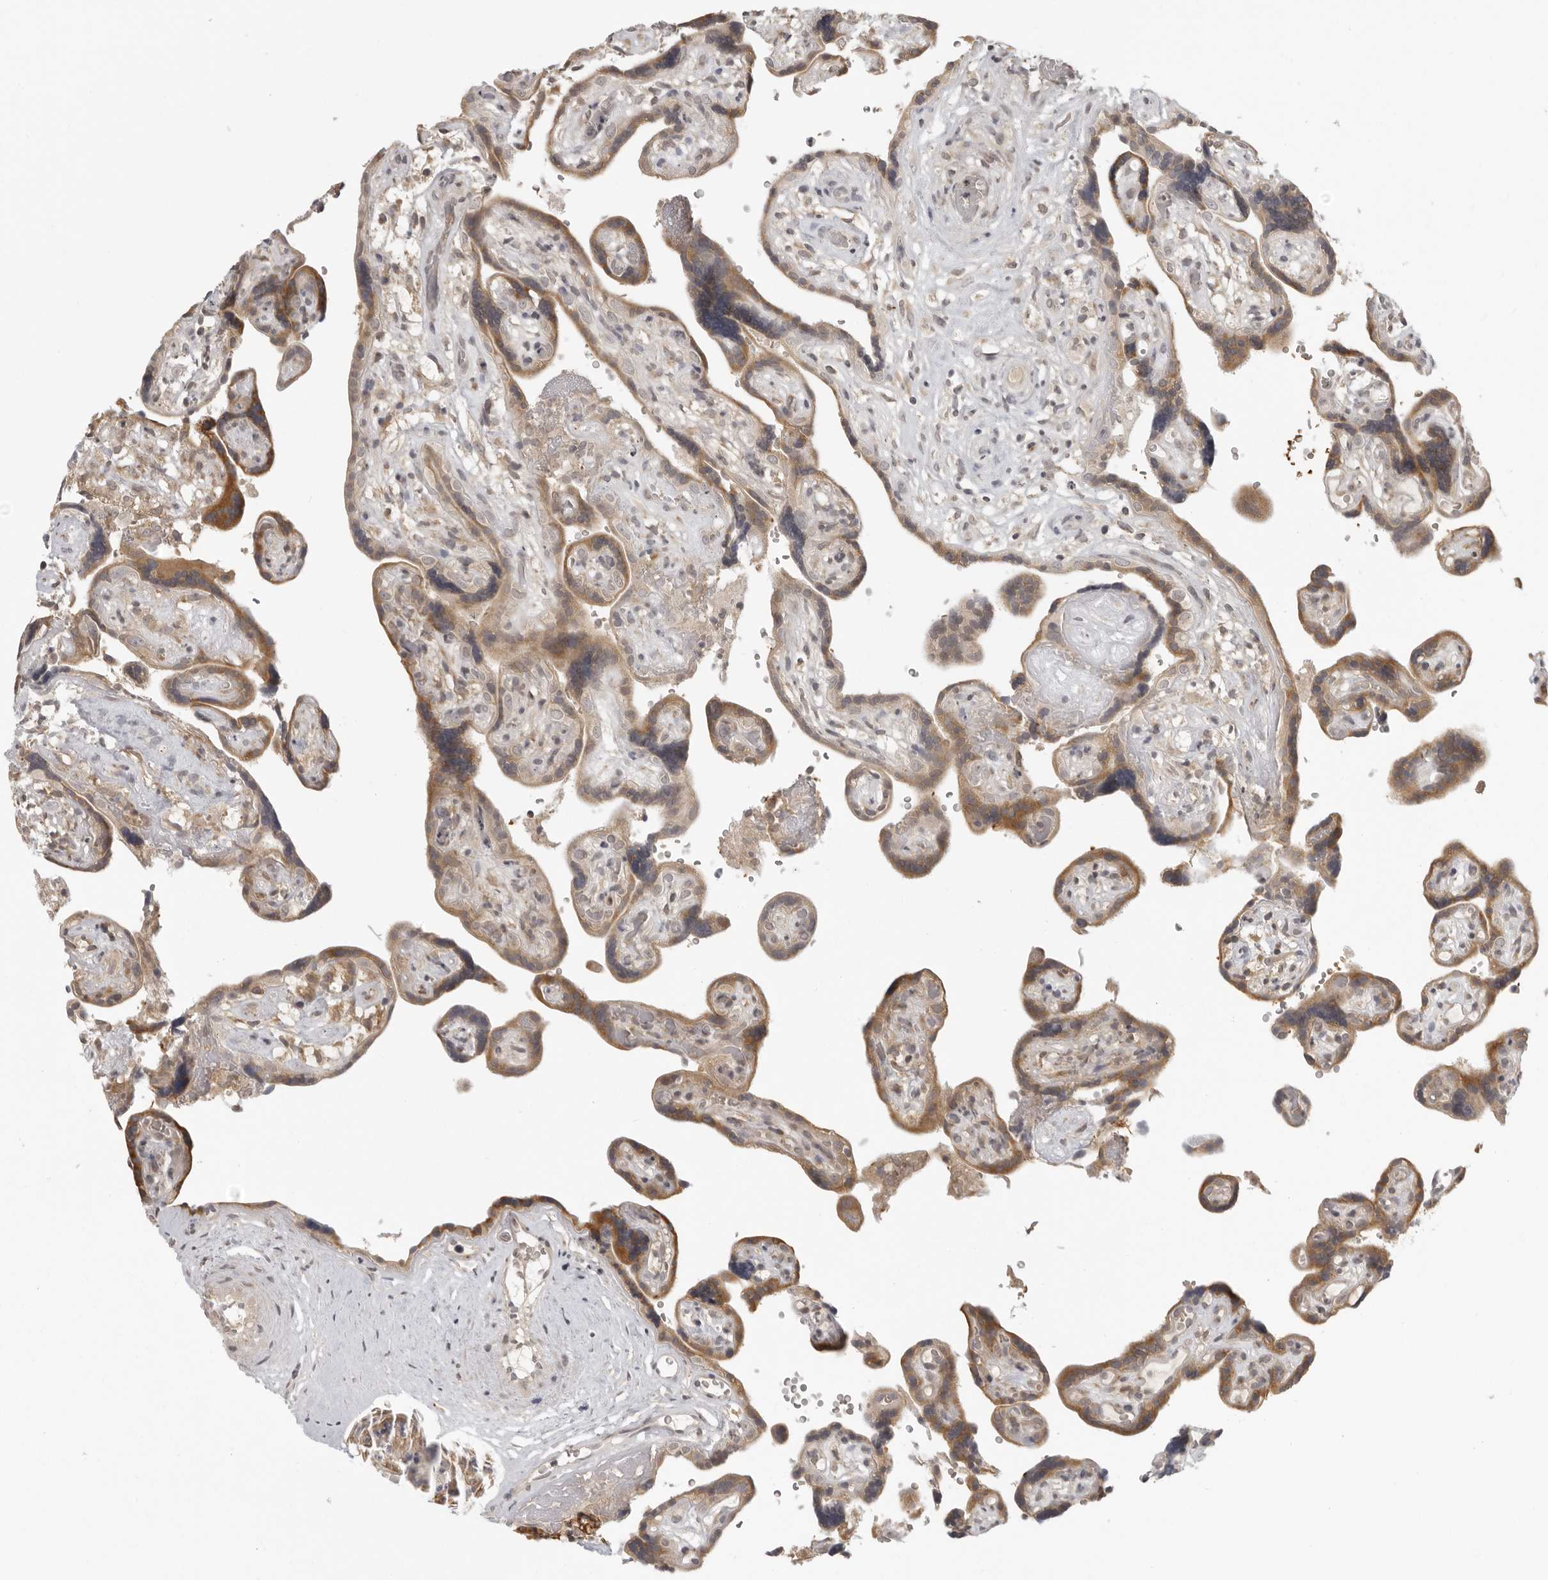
{"staining": {"intensity": "strong", "quantity": ">75%", "location": "cytoplasmic/membranous"}, "tissue": "placenta", "cell_type": "Decidual cells", "image_type": "normal", "snomed": [{"axis": "morphology", "description": "Normal tissue, NOS"}, {"axis": "topography", "description": "Placenta"}], "caption": "IHC image of unremarkable placenta: human placenta stained using immunohistochemistry exhibits high levels of strong protein expression localized specifically in the cytoplasmic/membranous of decidual cells, appearing as a cytoplasmic/membranous brown color.", "gene": "PRRC2A", "patient": {"sex": "female", "age": 30}}